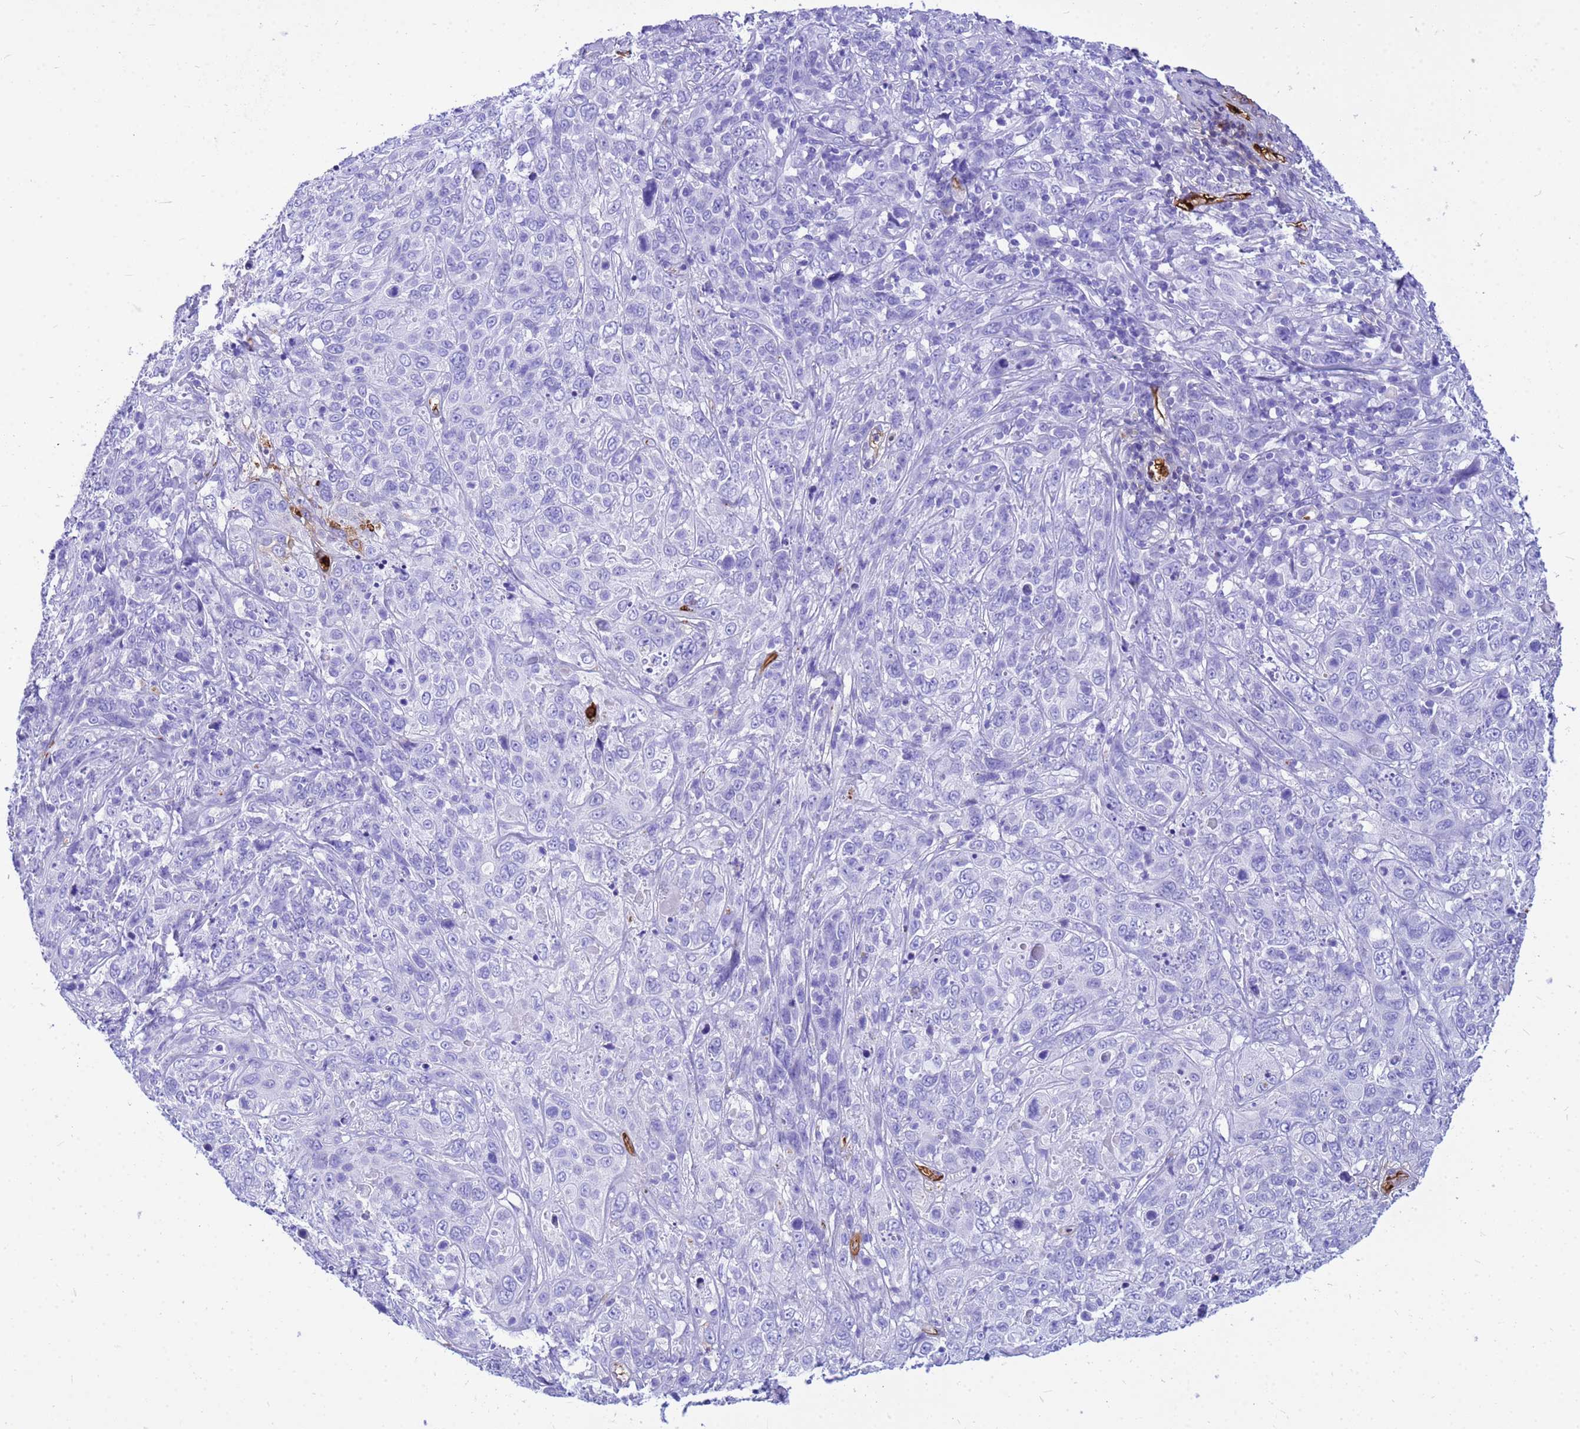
{"staining": {"intensity": "negative", "quantity": "none", "location": "none"}, "tissue": "cervical cancer", "cell_type": "Tumor cells", "image_type": "cancer", "snomed": [{"axis": "morphology", "description": "Squamous cell carcinoma, NOS"}, {"axis": "topography", "description": "Cervix"}], "caption": "High power microscopy micrograph of an immunohistochemistry (IHC) image of squamous cell carcinoma (cervical), revealing no significant expression in tumor cells.", "gene": "HBA2", "patient": {"sex": "female", "age": 46}}